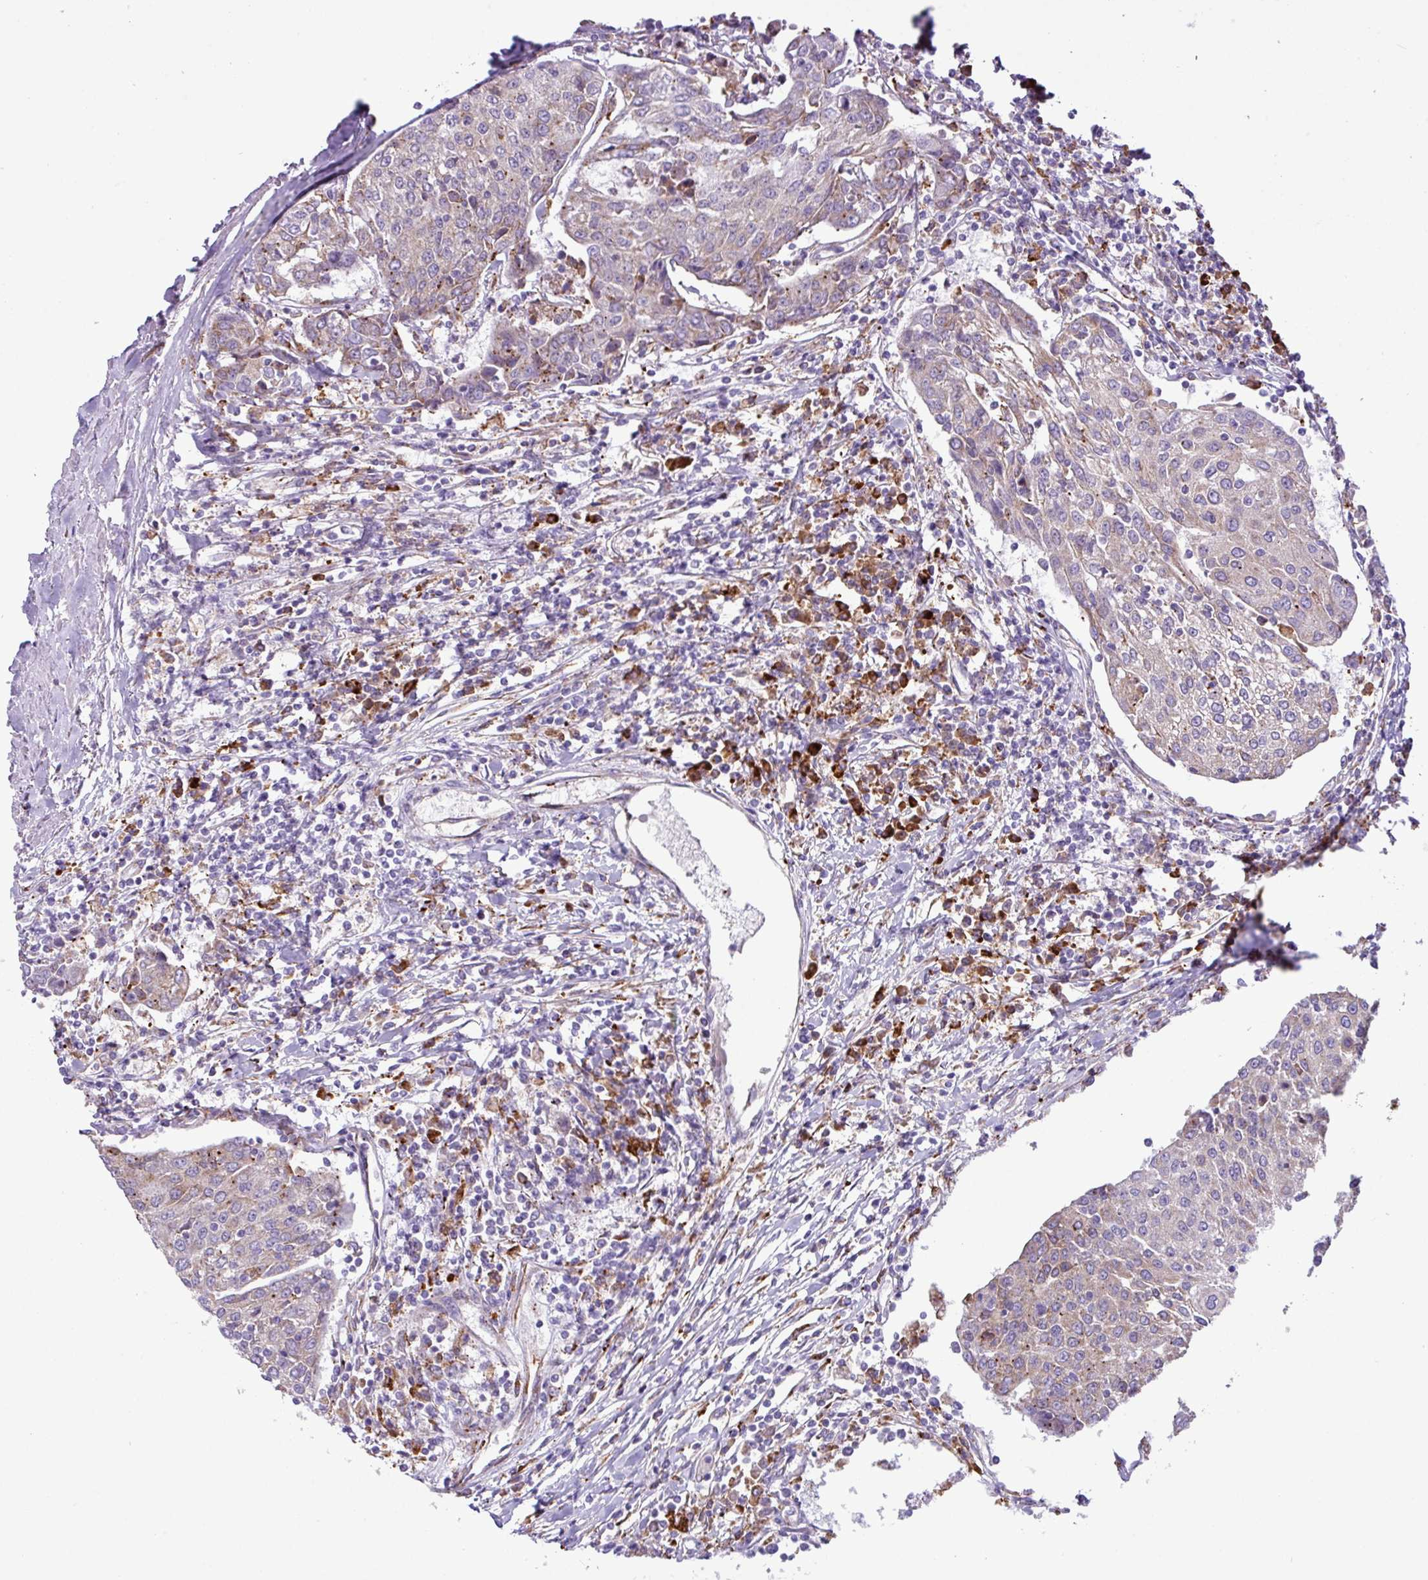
{"staining": {"intensity": "weak", "quantity": "<25%", "location": "cytoplasmic/membranous"}, "tissue": "urothelial cancer", "cell_type": "Tumor cells", "image_type": "cancer", "snomed": [{"axis": "morphology", "description": "Urothelial carcinoma, High grade"}, {"axis": "topography", "description": "Urinary bladder"}], "caption": "The IHC histopathology image has no significant expression in tumor cells of high-grade urothelial carcinoma tissue.", "gene": "RGS21", "patient": {"sex": "female", "age": 85}}